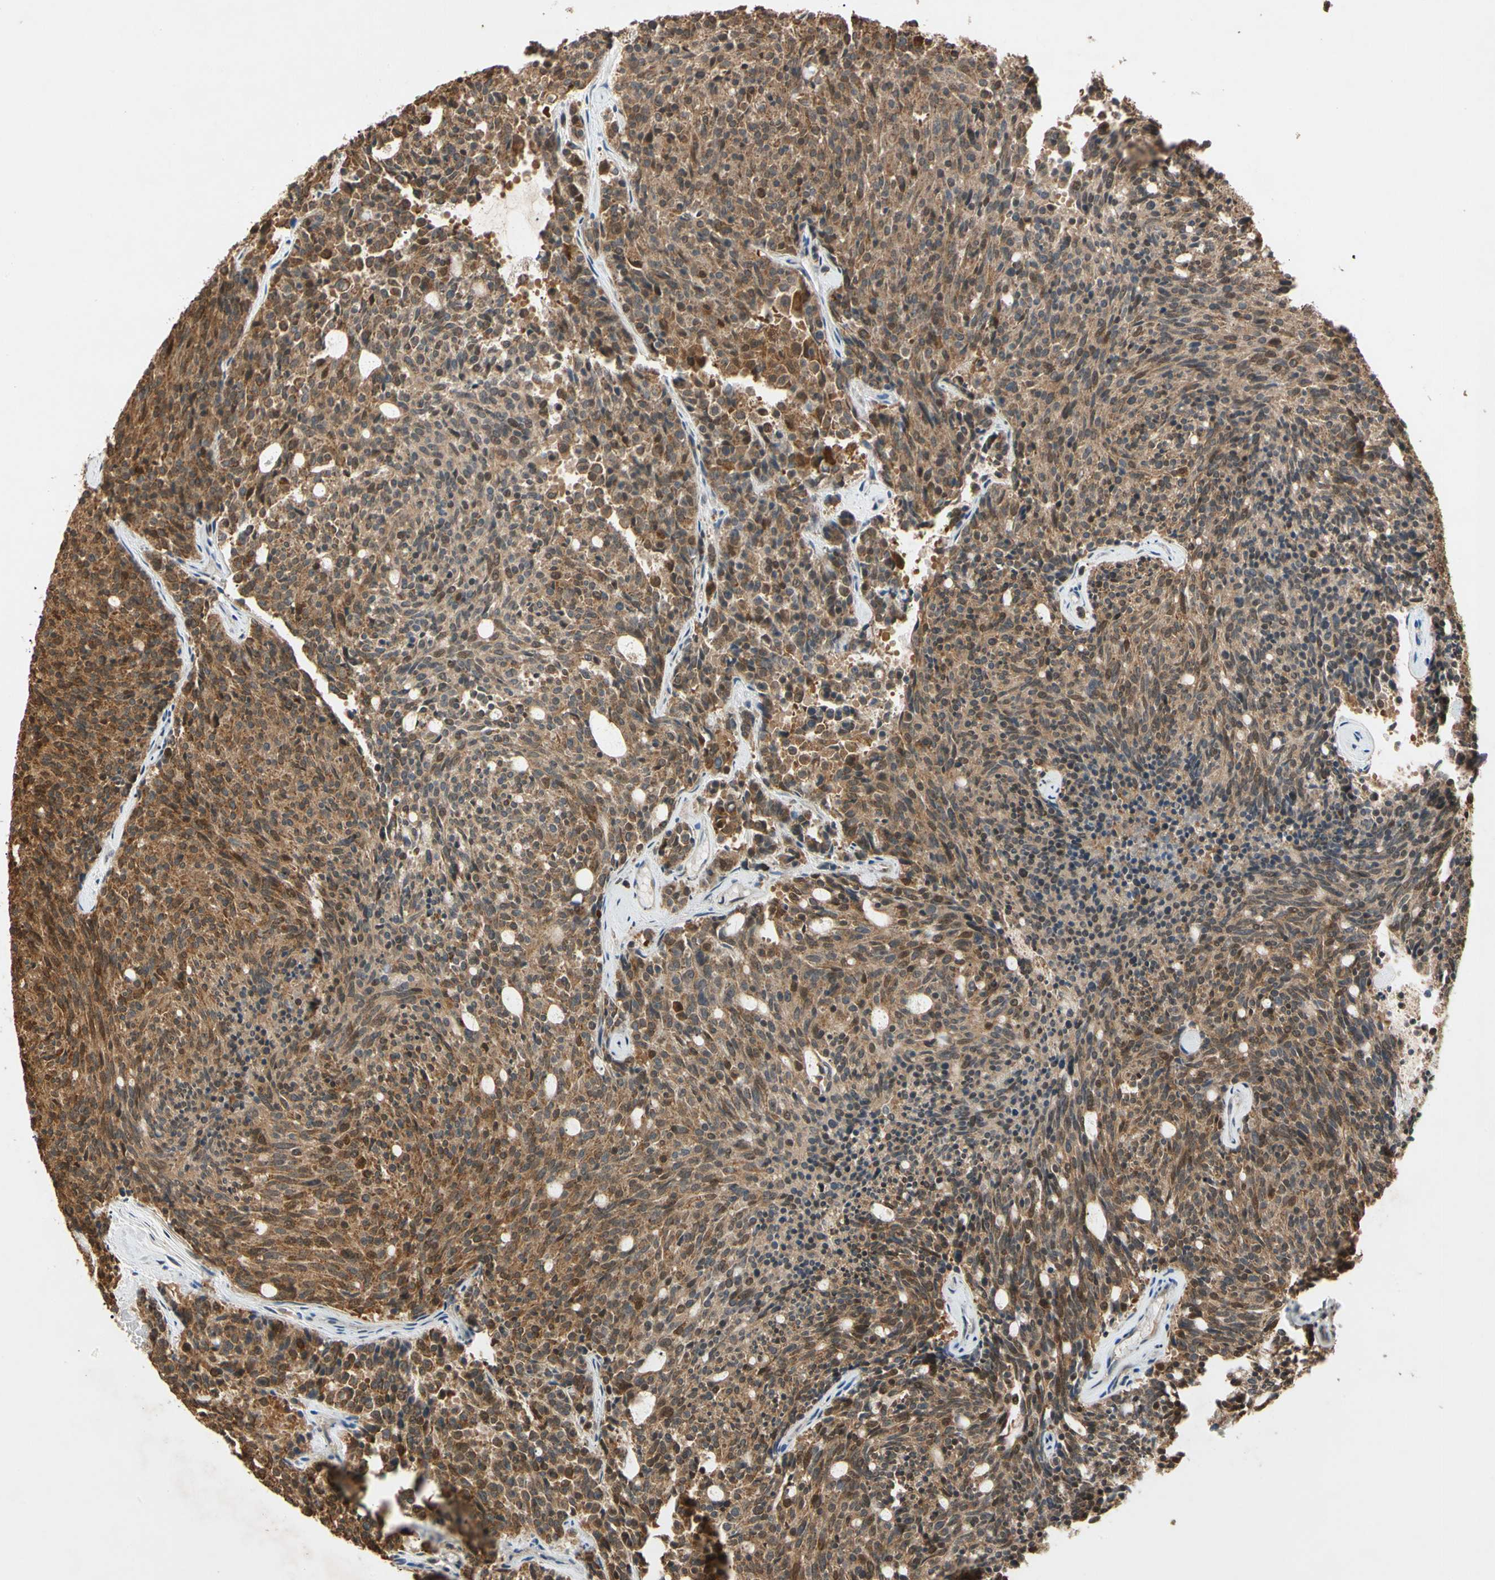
{"staining": {"intensity": "moderate", "quantity": ">75%", "location": "cytoplasmic/membranous,nuclear"}, "tissue": "carcinoid", "cell_type": "Tumor cells", "image_type": "cancer", "snomed": [{"axis": "morphology", "description": "Carcinoid, malignant, NOS"}, {"axis": "topography", "description": "Pancreas"}], "caption": "Carcinoid (malignant) stained with DAB immunohistochemistry exhibits medium levels of moderate cytoplasmic/membranous and nuclear expression in about >75% of tumor cells. (Brightfield microscopy of DAB IHC at high magnification).", "gene": "PRDX5", "patient": {"sex": "female", "age": 54}}